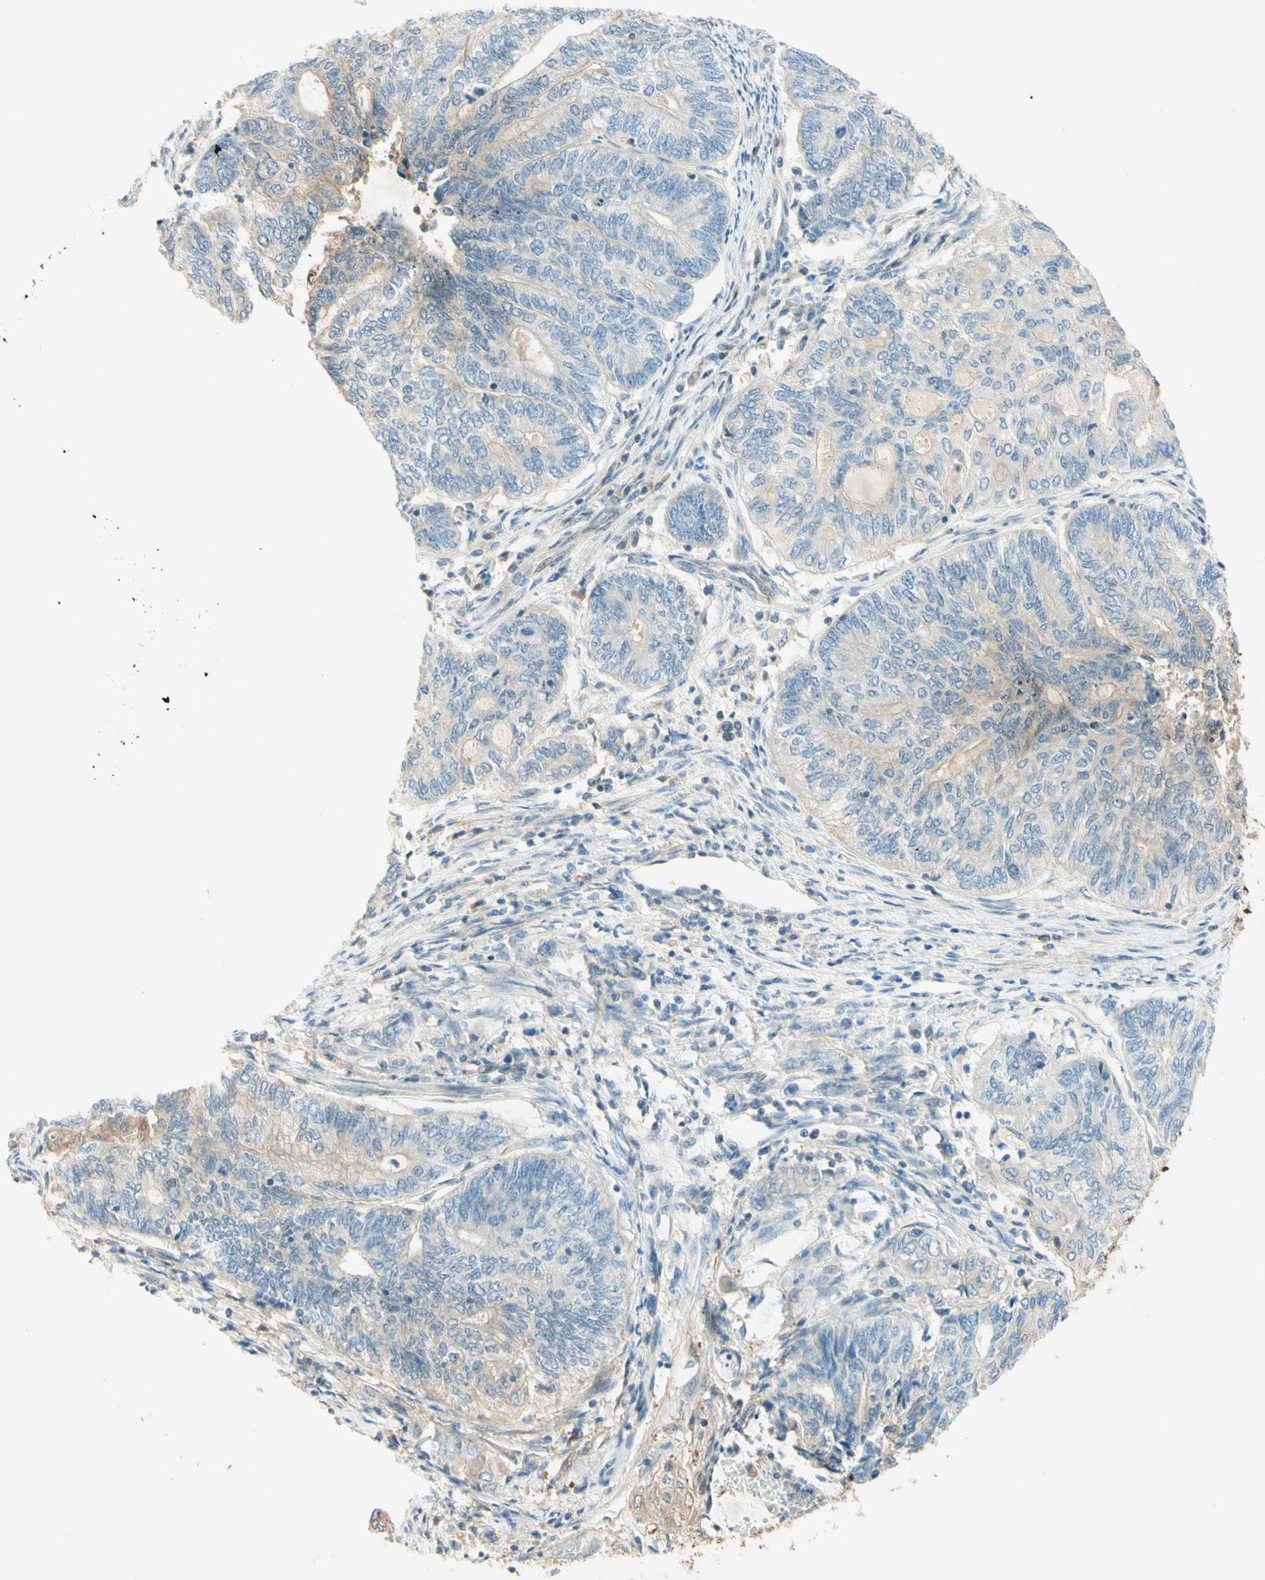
{"staining": {"intensity": "weak", "quantity": "<25%", "location": "cytoplasmic/membranous"}, "tissue": "endometrial cancer", "cell_type": "Tumor cells", "image_type": "cancer", "snomed": [{"axis": "morphology", "description": "Adenocarcinoma, NOS"}, {"axis": "topography", "description": "Uterus"}, {"axis": "topography", "description": "Endometrium"}], "caption": "A high-resolution micrograph shows IHC staining of endometrial adenocarcinoma, which reveals no significant expression in tumor cells.", "gene": "PROM1", "patient": {"sex": "female", "age": 70}}